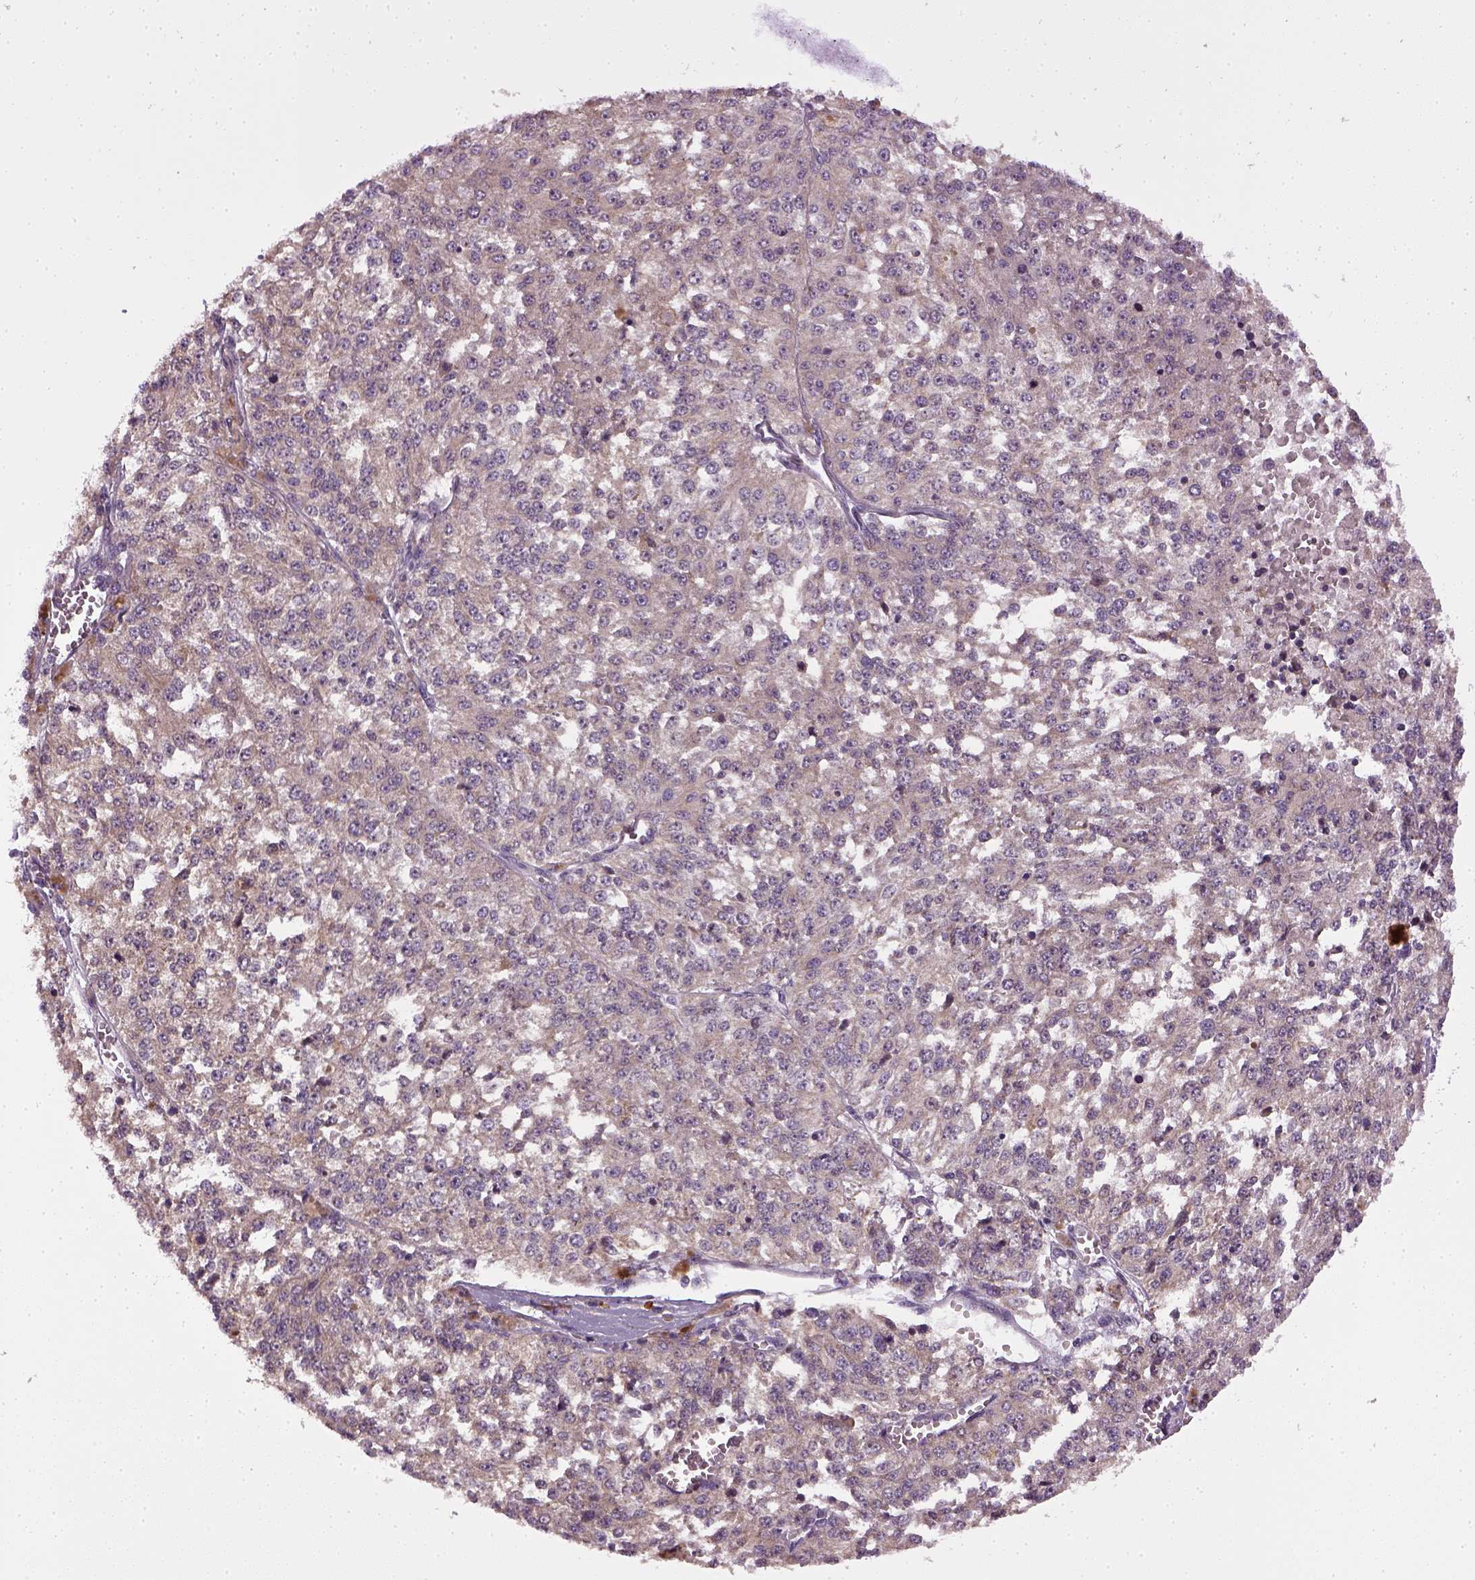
{"staining": {"intensity": "negative", "quantity": "none", "location": "none"}, "tissue": "melanoma", "cell_type": "Tumor cells", "image_type": "cancer", "snomed": [{"axis": "morphology", "description": "Malignant melanoma, Metastatic site"}, {"axis": "topography", "description": "Lymph node"}], "caption": "IHC photomicrograph of neoplastic tissue: human melanoma stained with DAB displays no significant protein staining in tumor cells.", "gene": "TPRG1", "patient": {"sex": "female", "age": 64}}